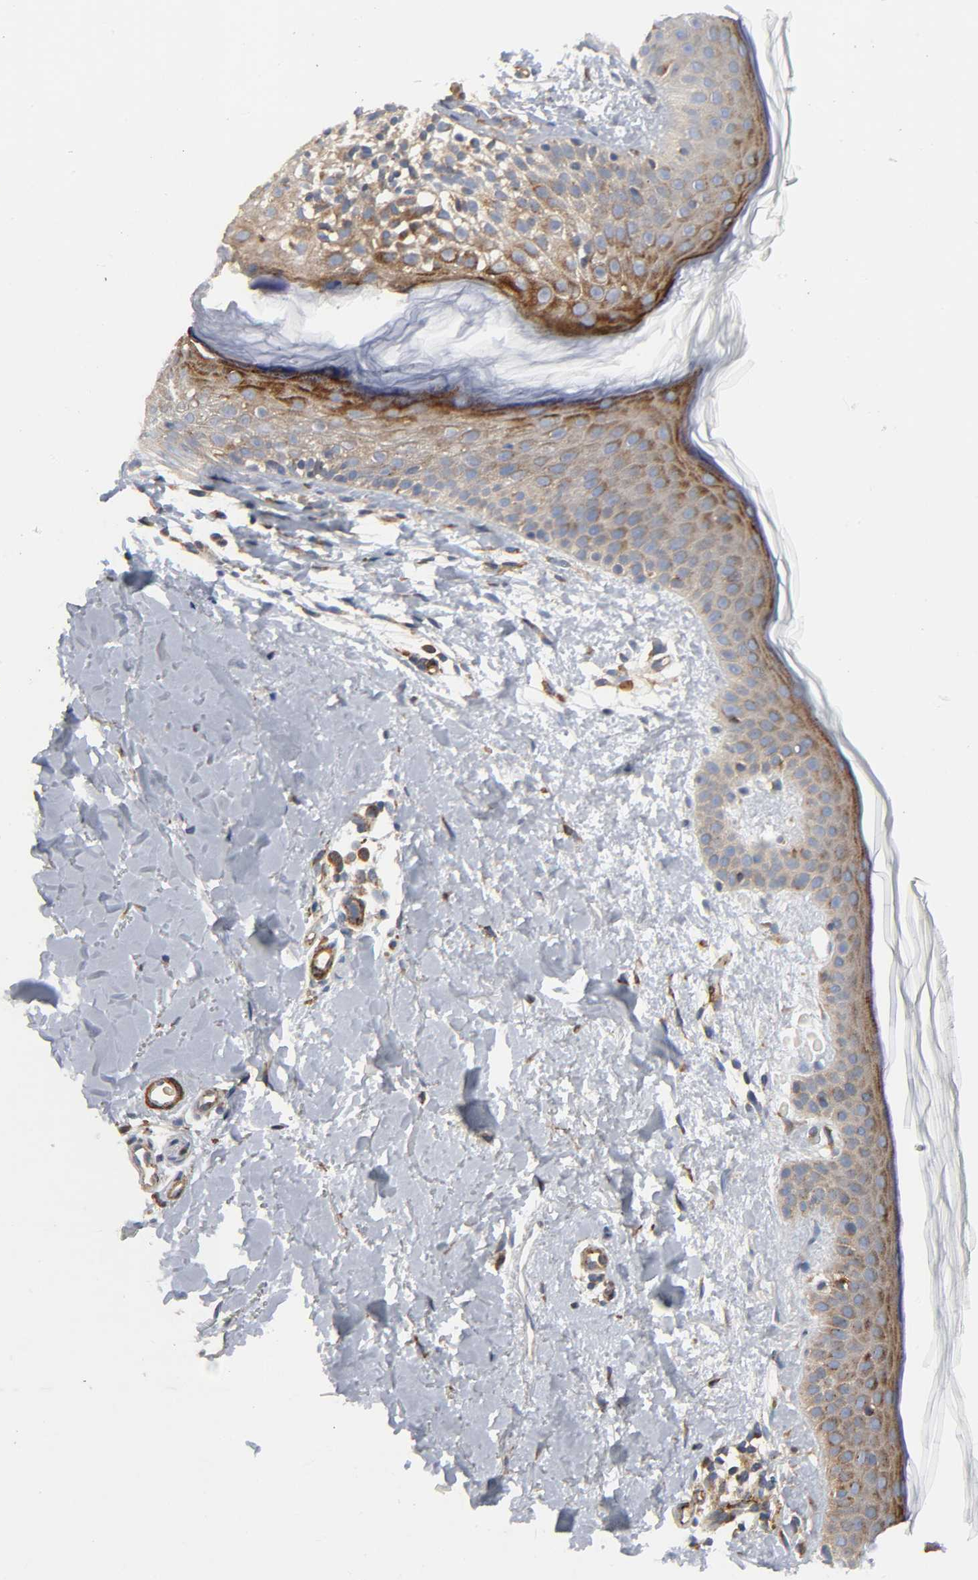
{"staining": {"intensity": "moderate", "quantity": ">75%", "location": "cytoplasmic/membranous"}, "tissue": "skin", "cell_type": "Fibroblasts", "image_type": "normal", "snomed": [{"axis": "morphology", "description": "Normal tissue, NOS"}, {"axis": "topography", "description": "Skin"}], "caption": "Immunohistochemical staining of benign human skin reveals medium levels of moderate cytoplasmic/membranous positivity in approximately >75% of fibroblasts.", "gene": "ARHGAP1", "patient": {"sex": "female", "age": 56}}